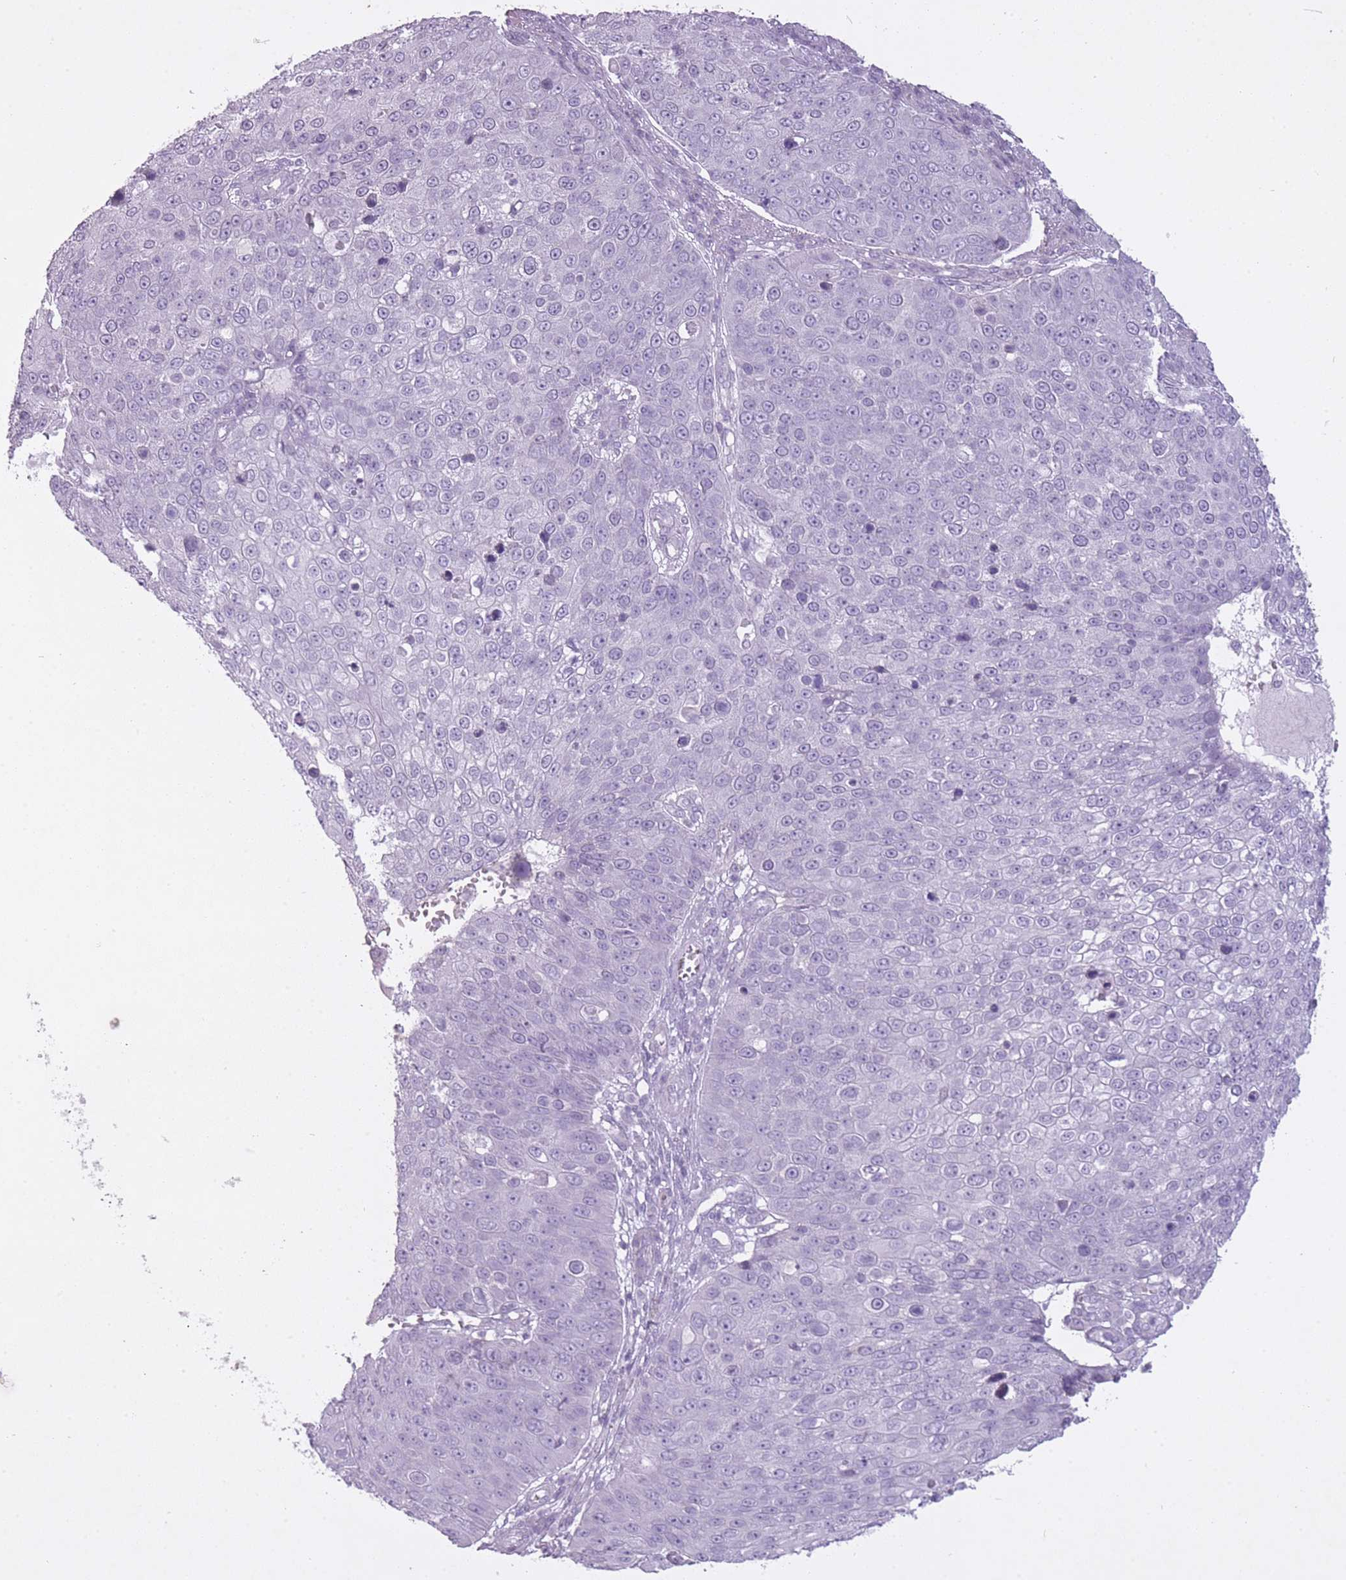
{"staining": {"intensity": "negative", "quantity": "none", "location": "none"}, "tissue": "skin cancer", "cell_type": "Tumor cells", "image_type": "cancer", "snomed": [{"axis": "morphology", "description": "Squamous cell carcinoma, NOS"}, {"axis": "topography", "description": "Skin"}], "caption": "IHC histopathology image of skin squamous cell carcinoma stained for a protein (brown), which displays no staining in tumor cells.", "gene": "RFX4", "patient": {"sex": "male", "age": 71}}